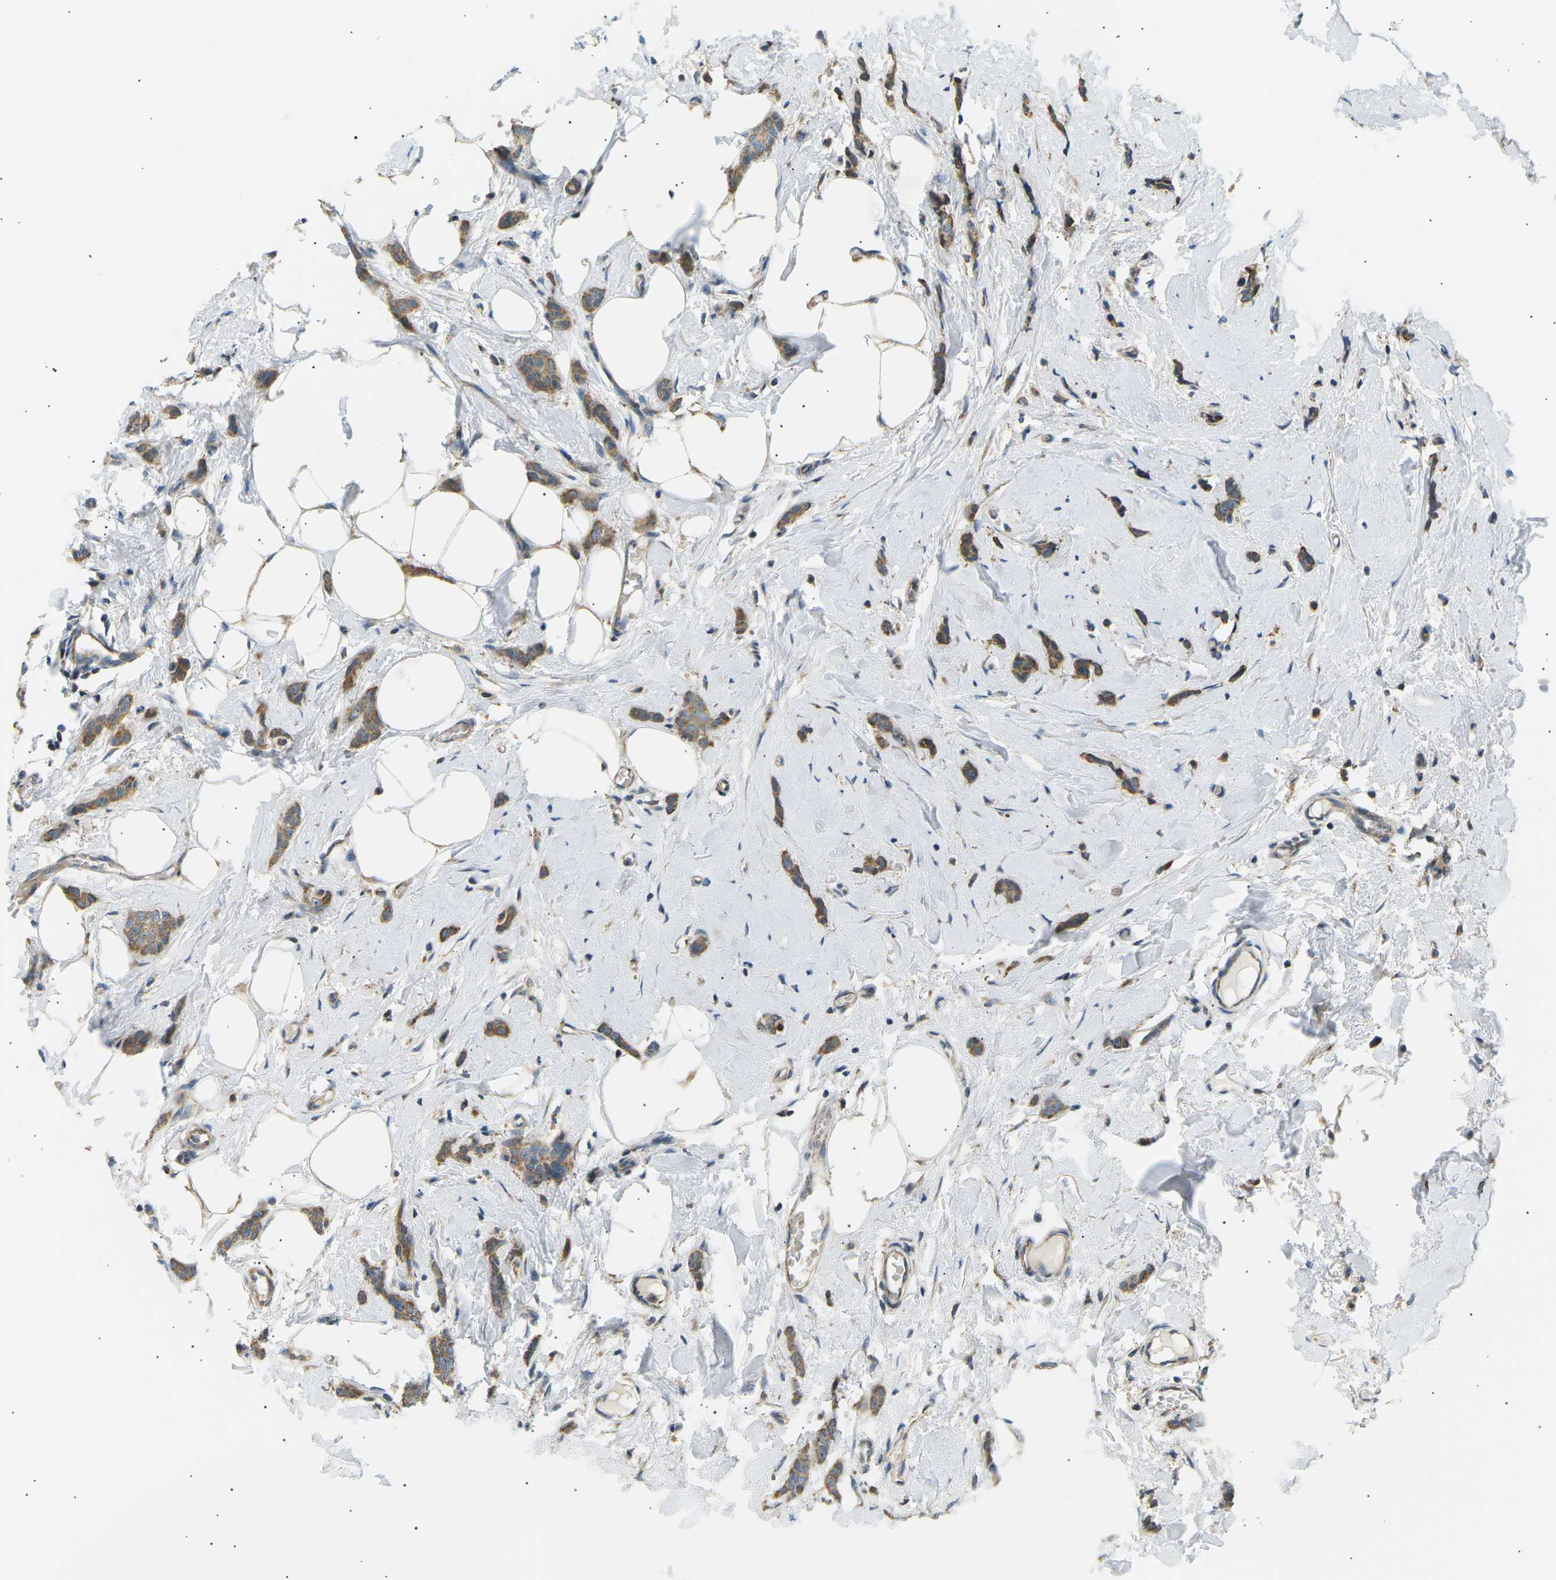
{"staining": {"intensity": "moderate", "quantity": ">75%", "location": "cytoplasmic/membranous"}, "tissue": "breast cancer", "cell_type": "Tumor cells", "image_type": "cancer", "snomed": [{"axis": "morphology", "description": "Lobular carcinoma"}, {"axis": "topography", "description": "Skin"}, {"axis": "topography", "description": "Breast"}], "caption": "IHC (DAB (3,3'-diaminobenzidine)) staining of lobular carcinoma (breast) demonstrates moderate cytoplasmic/membranous protein expression in about >75% of tumor cells. (DAB (3,3'-diaminobenzidine) IHC, brown staining for protein, blue staining for nuclei).", "gene": "TBC1D8", "patient": {"sex": "female", "age": 46}}